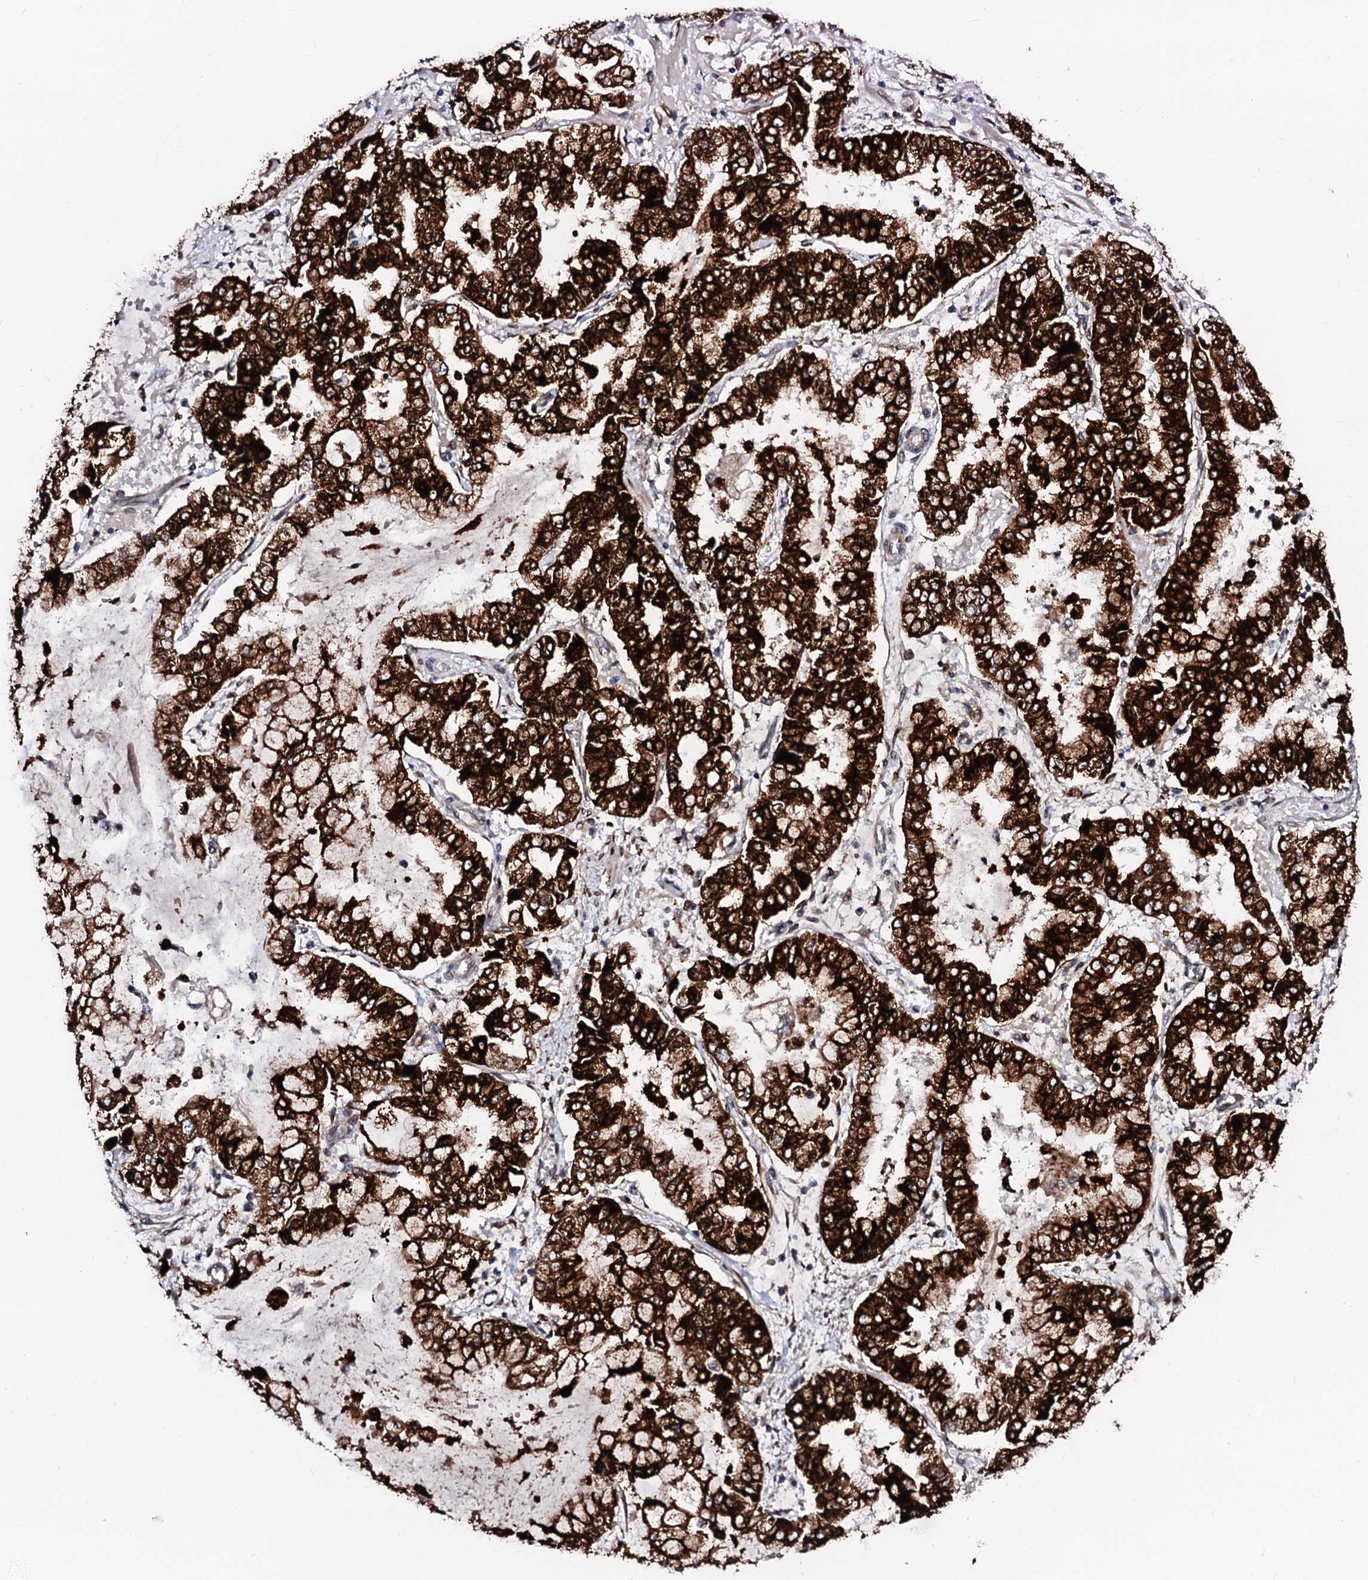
{"staining": {"intensity": "strong", "quantity": ">75%", "location": "cytoplasmic/membranous"}, "tissue": "stomach cancer", "cell_type": "Tumor cells", "image_type": "cancer", "snomed": [{"axis": "morphology", "description": "Adenocarcinoma, NOS"}, {"axis": "topography", "description": "Stomach"}], "caption": "Protein staining by IHC demonstrates strong cytoplasmic/membranous positivity in approximately >75% of tumor cells in stomach adenocarcinoma.", "gene": "TMCO3", "patient": {"sex": "male", "age": 76}}